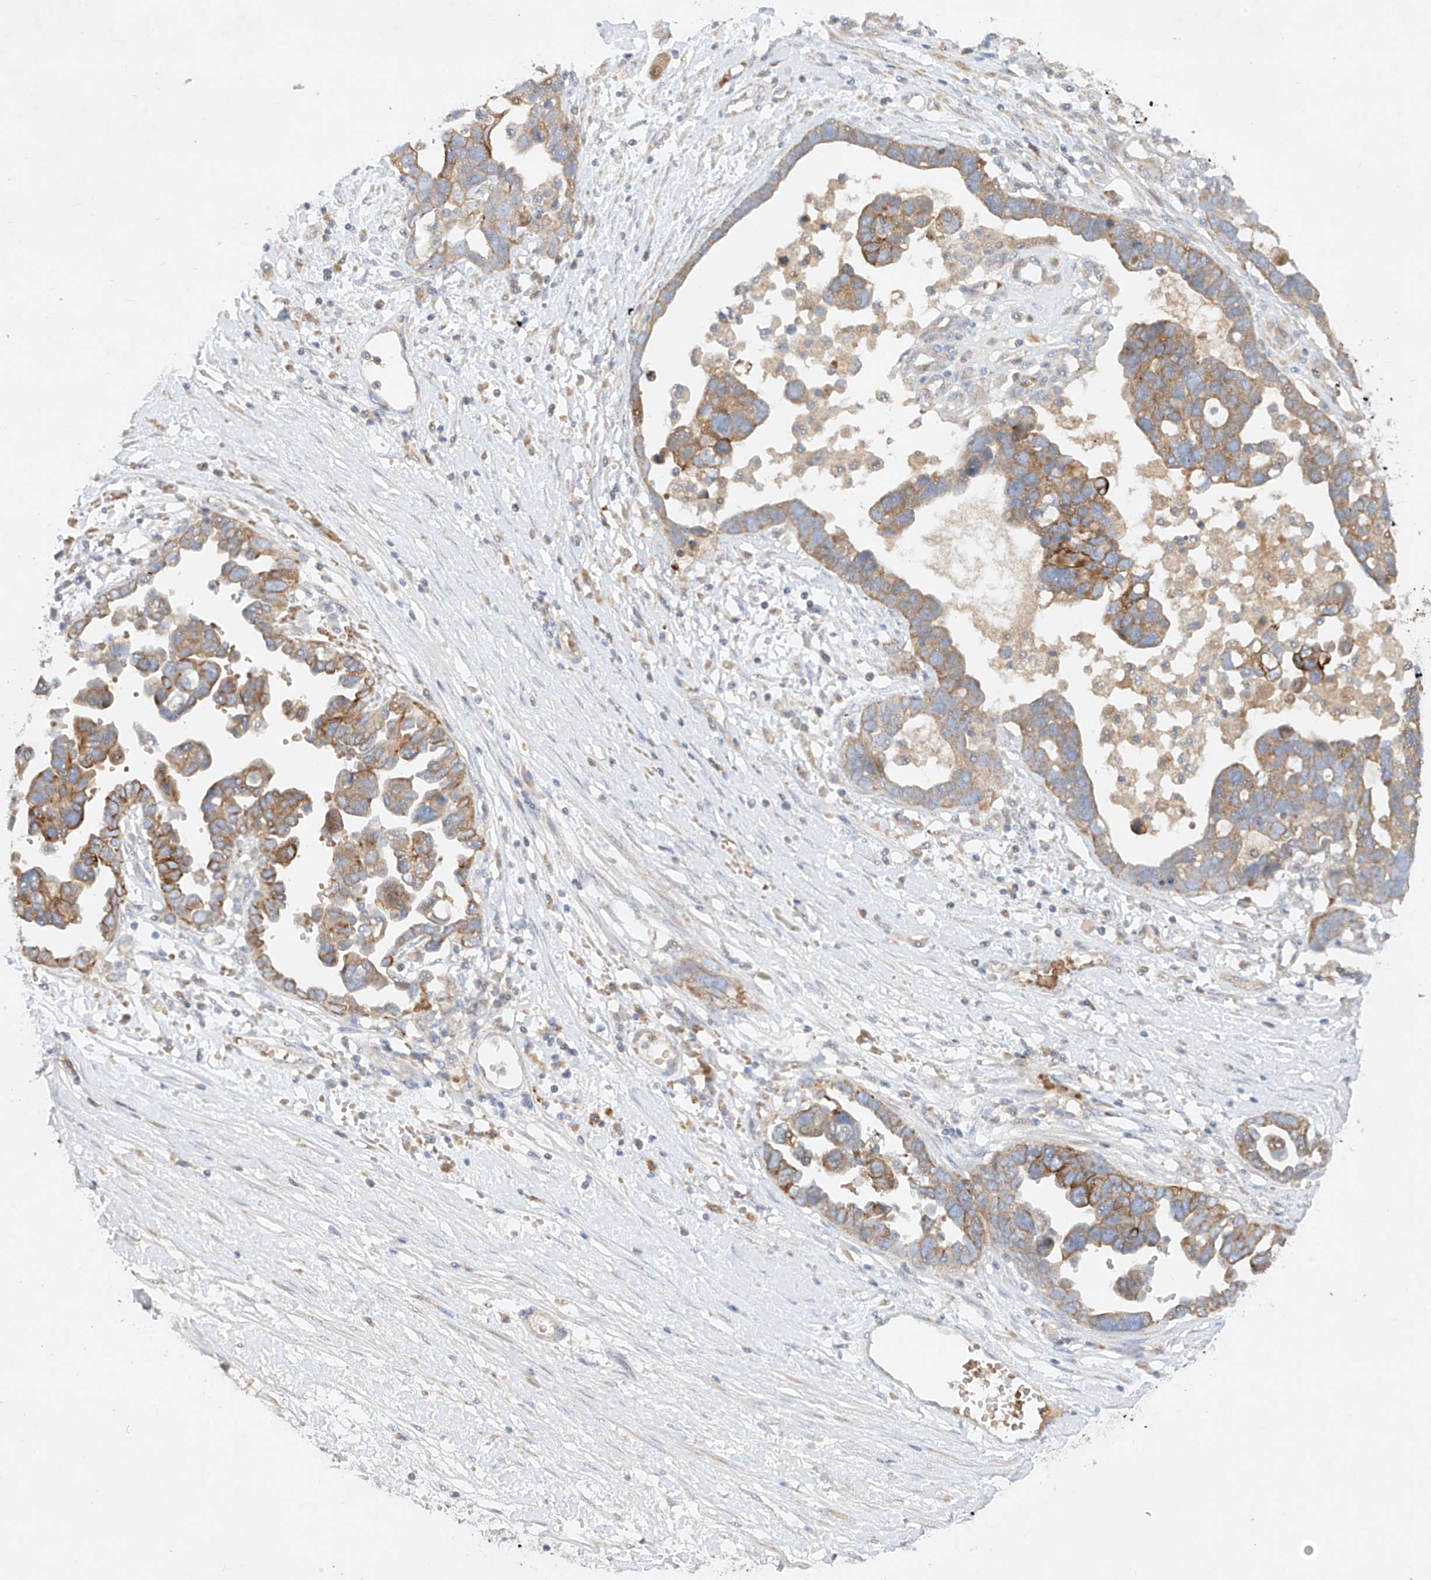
{"staining": {"intensity": "weak", "quantity": ">75%", "location": "cytoplasmic/membranous"}, "tissue": "ovarian cancer", "cell_type": "Tumor cells", "image_type": "cancer", "snomed": [{"axis": "morphology", "description": "Cystadenocarcinoma, serous, NOS"}, {"axis": "topography", "description": "Ovary"}], "caption": "IHC (DAB (3,3'-diaminobenzidine)) staining of human ovarian serous cystadenocarcinoma shows weak cytoplasmic/membranous protein positivity in approximately >75% of tumor cells. The staining was performed using DAB, with brown indicating positive protein expression. Nuclei are stained blue with hematoxylin.", "gene": "KPNA7", "patient": {"sex": "female", "age": 54}}